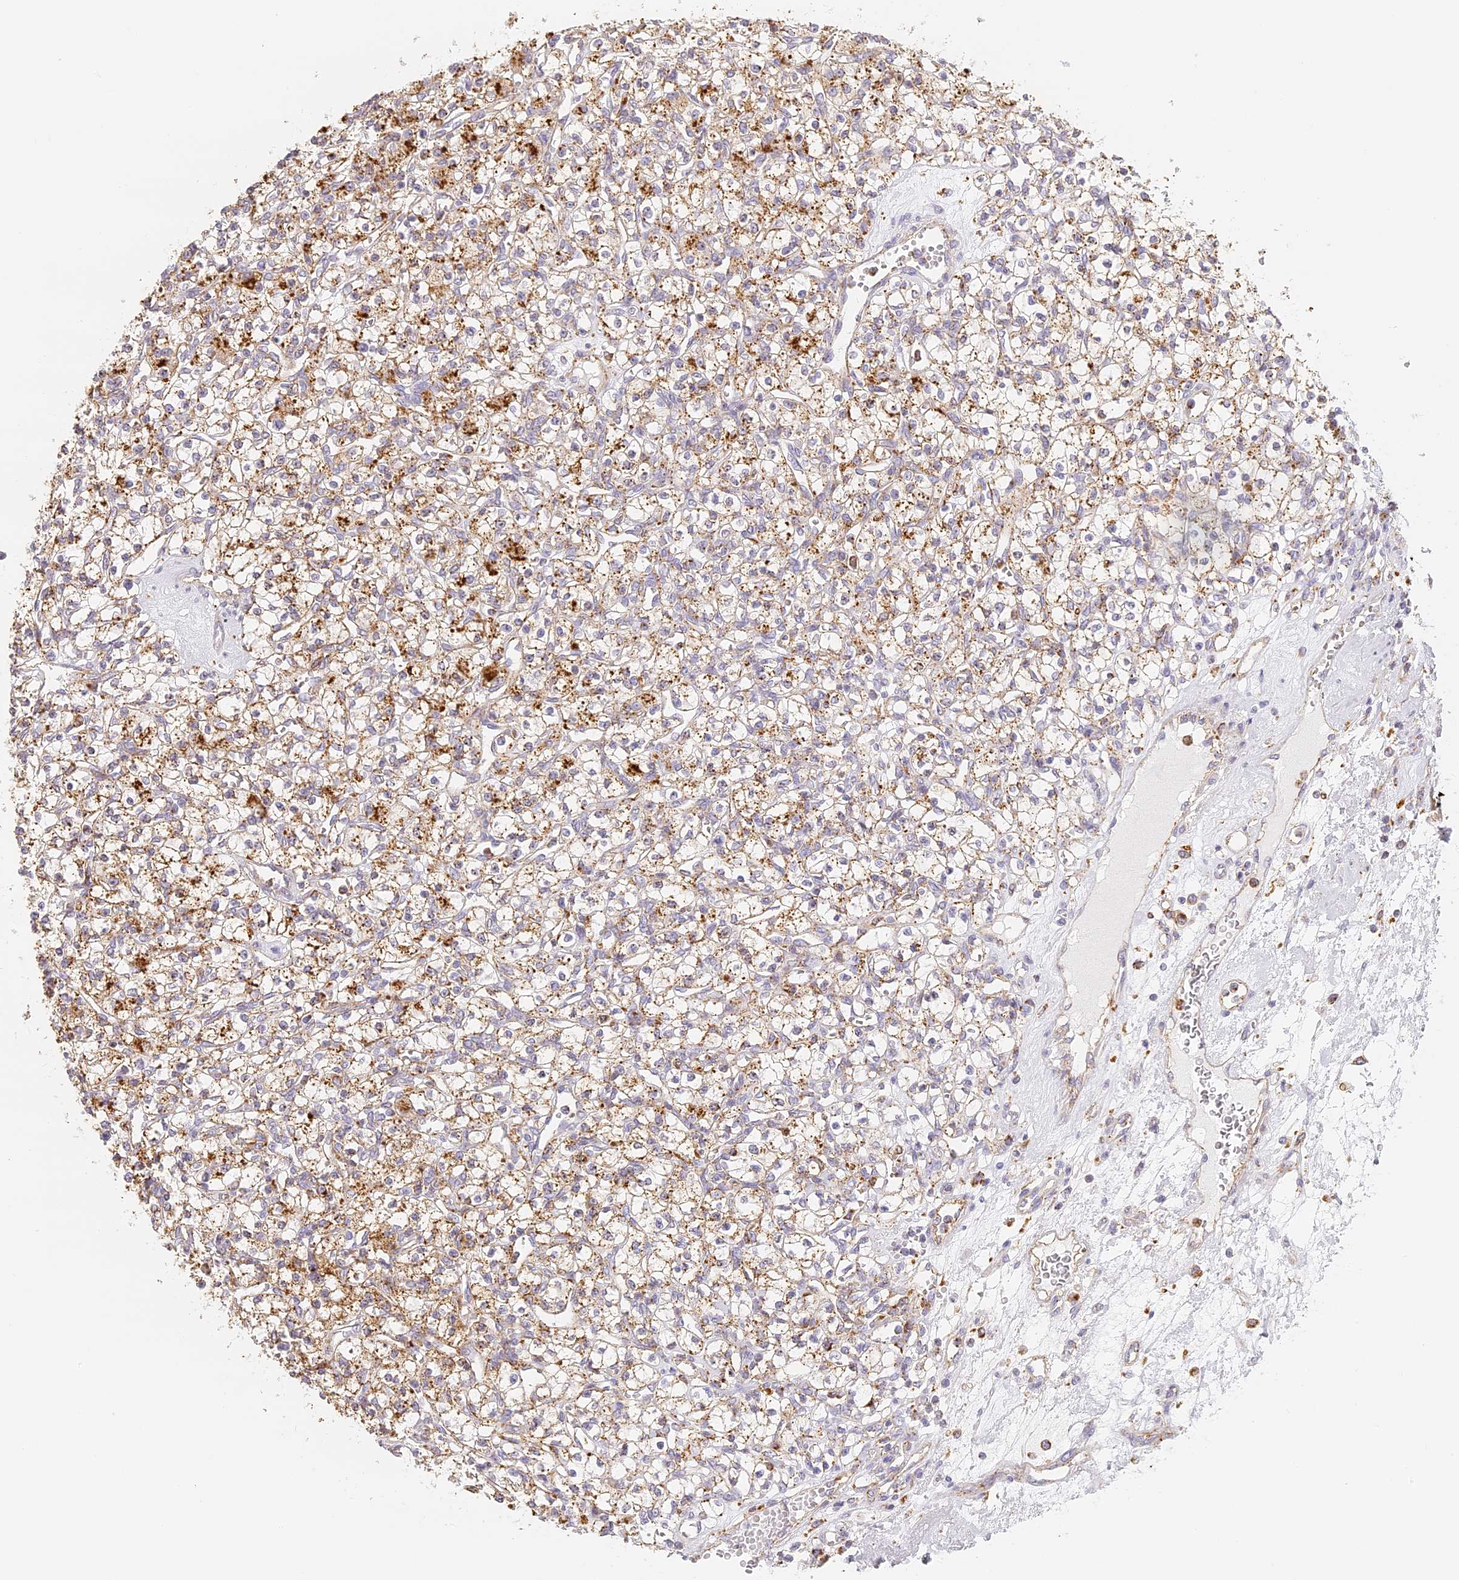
{"staining": {"intensity": "weak", "quantity": ">75%", "location": "cytoplasmic/membranous"}, "tissue": "renal cancer", "cell_type": "Tumor cells", "image_type": "cancer", "snomed": [{"axis": "morphology", "description": "Adenocarcinoma, NOS"}, {"axis": "topography", "description": "Kidney"}], "caption": "Renal cancer stained with a brown dye reveals weak cytoplasmic/membranous positive positivity in approximately >75% of tumor cells.", "gene": "LAMP2", "patient": {"sex": "female", "age": 59}}